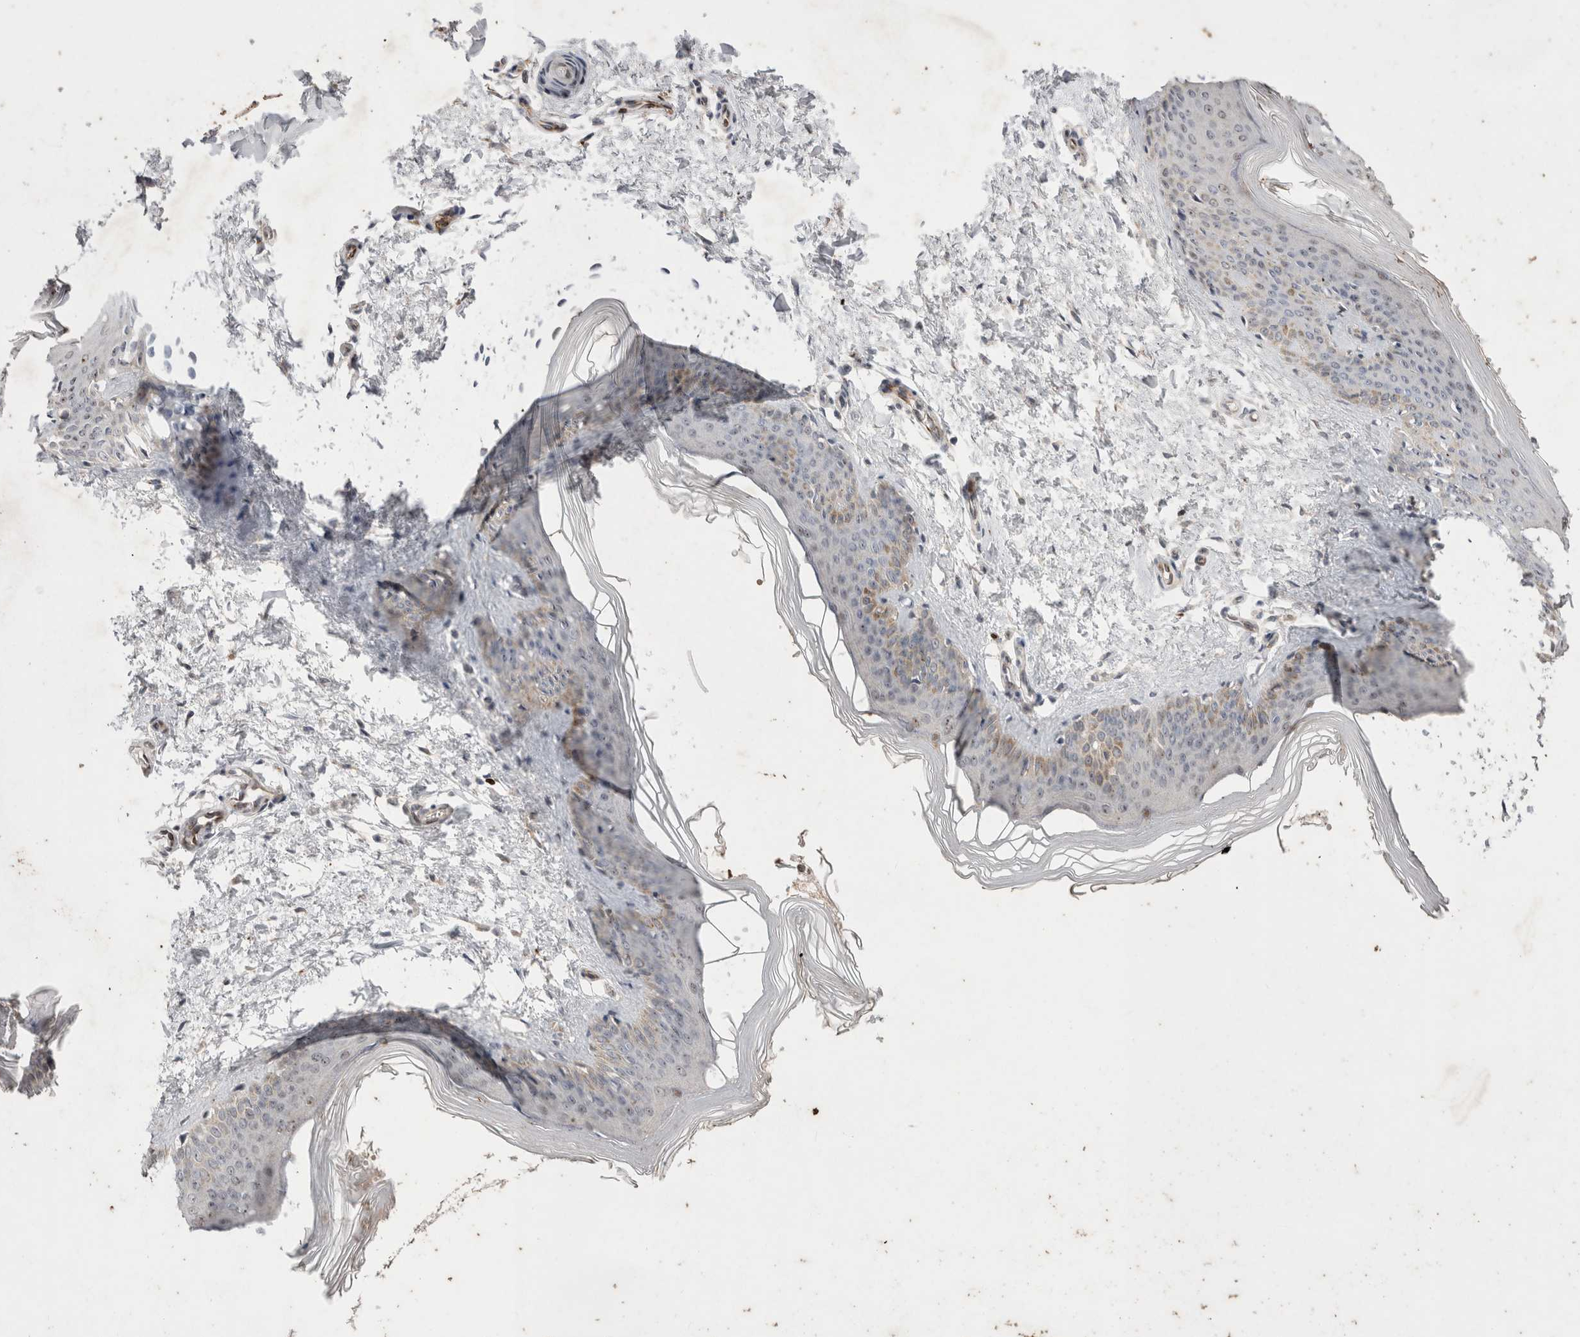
{"staining": {"intensity": "negative", "quantity": "none", "location": "none"}, "tissue": "skin", "cell_type": "Fibroblasts", "image_type": "normal", "snomed": [{"axis": "morphology", "description": "Normal tissue, NOS"}, {"axis": "topography", "description": "Skin"}], "caption": "Histopathology image shows no significant protein expression in fibroblasts of unremarkable skin. (DAB (3,3'-diaminobenzidine) immunohistochemistry, high magnification).", "gene": "STK11", "patient": {"sex": "female", "age": 27}}